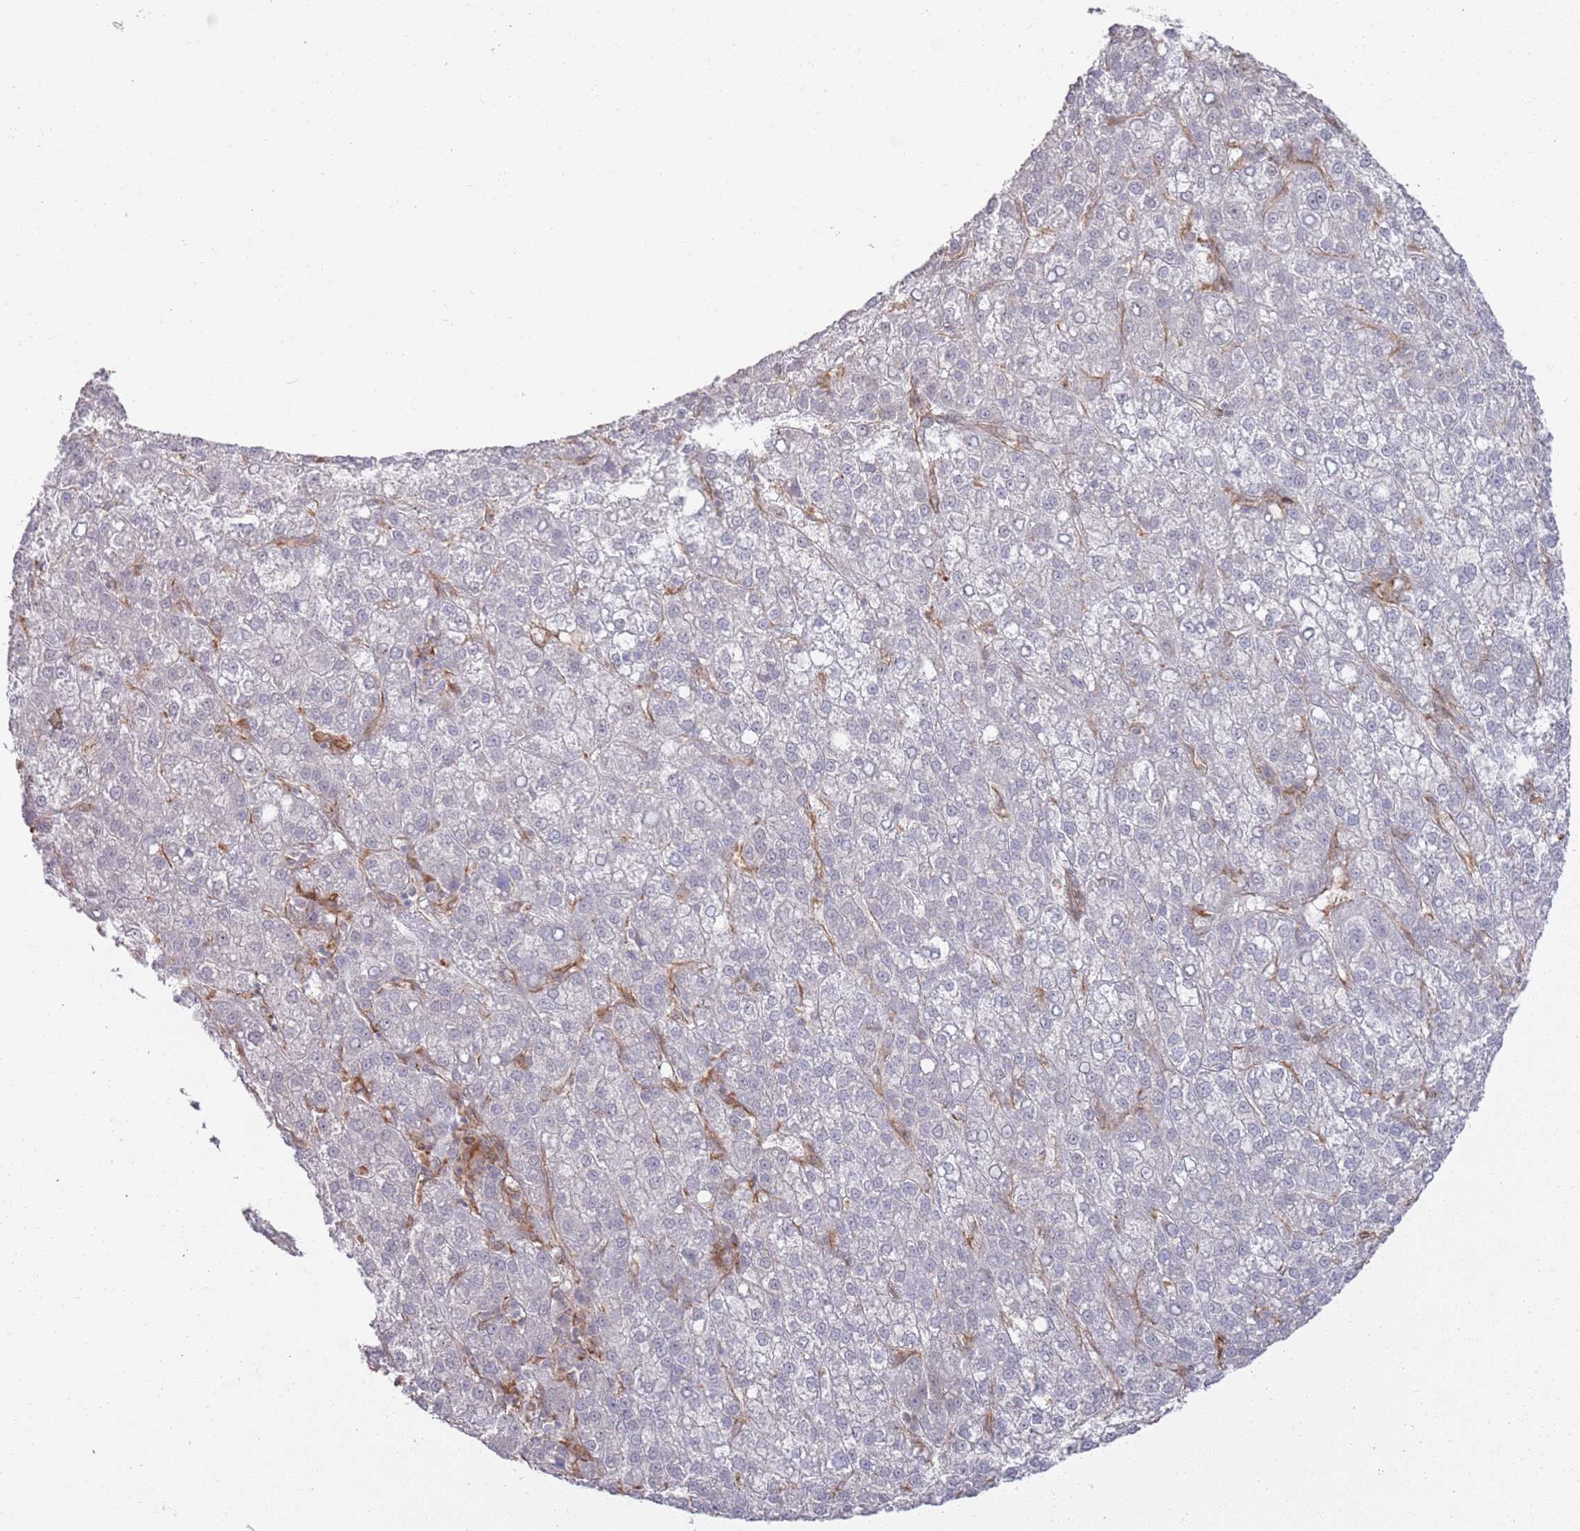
{"staining": {"intensity": "negative", "quantity": "none", "location": "none"}, "tissue": "liver cancer", "cell_type": "Tumor cells", "image_type": "cancer", "snomed": [{"axis": "morphology", "description": "Carcinoma, Hepatocellular, NOS"}, {"axis": "topography", "description": "Liver"}], "caption": "An immunohistochemistry photomicrograph of liver cancer (hepatocellular carcinoma) is shown. There is no staining in tumor cells of liver cancer (hepatocellular carcinoma).", "gene": "PHF21A", "patient": {"sex": "female", "age": 58}}